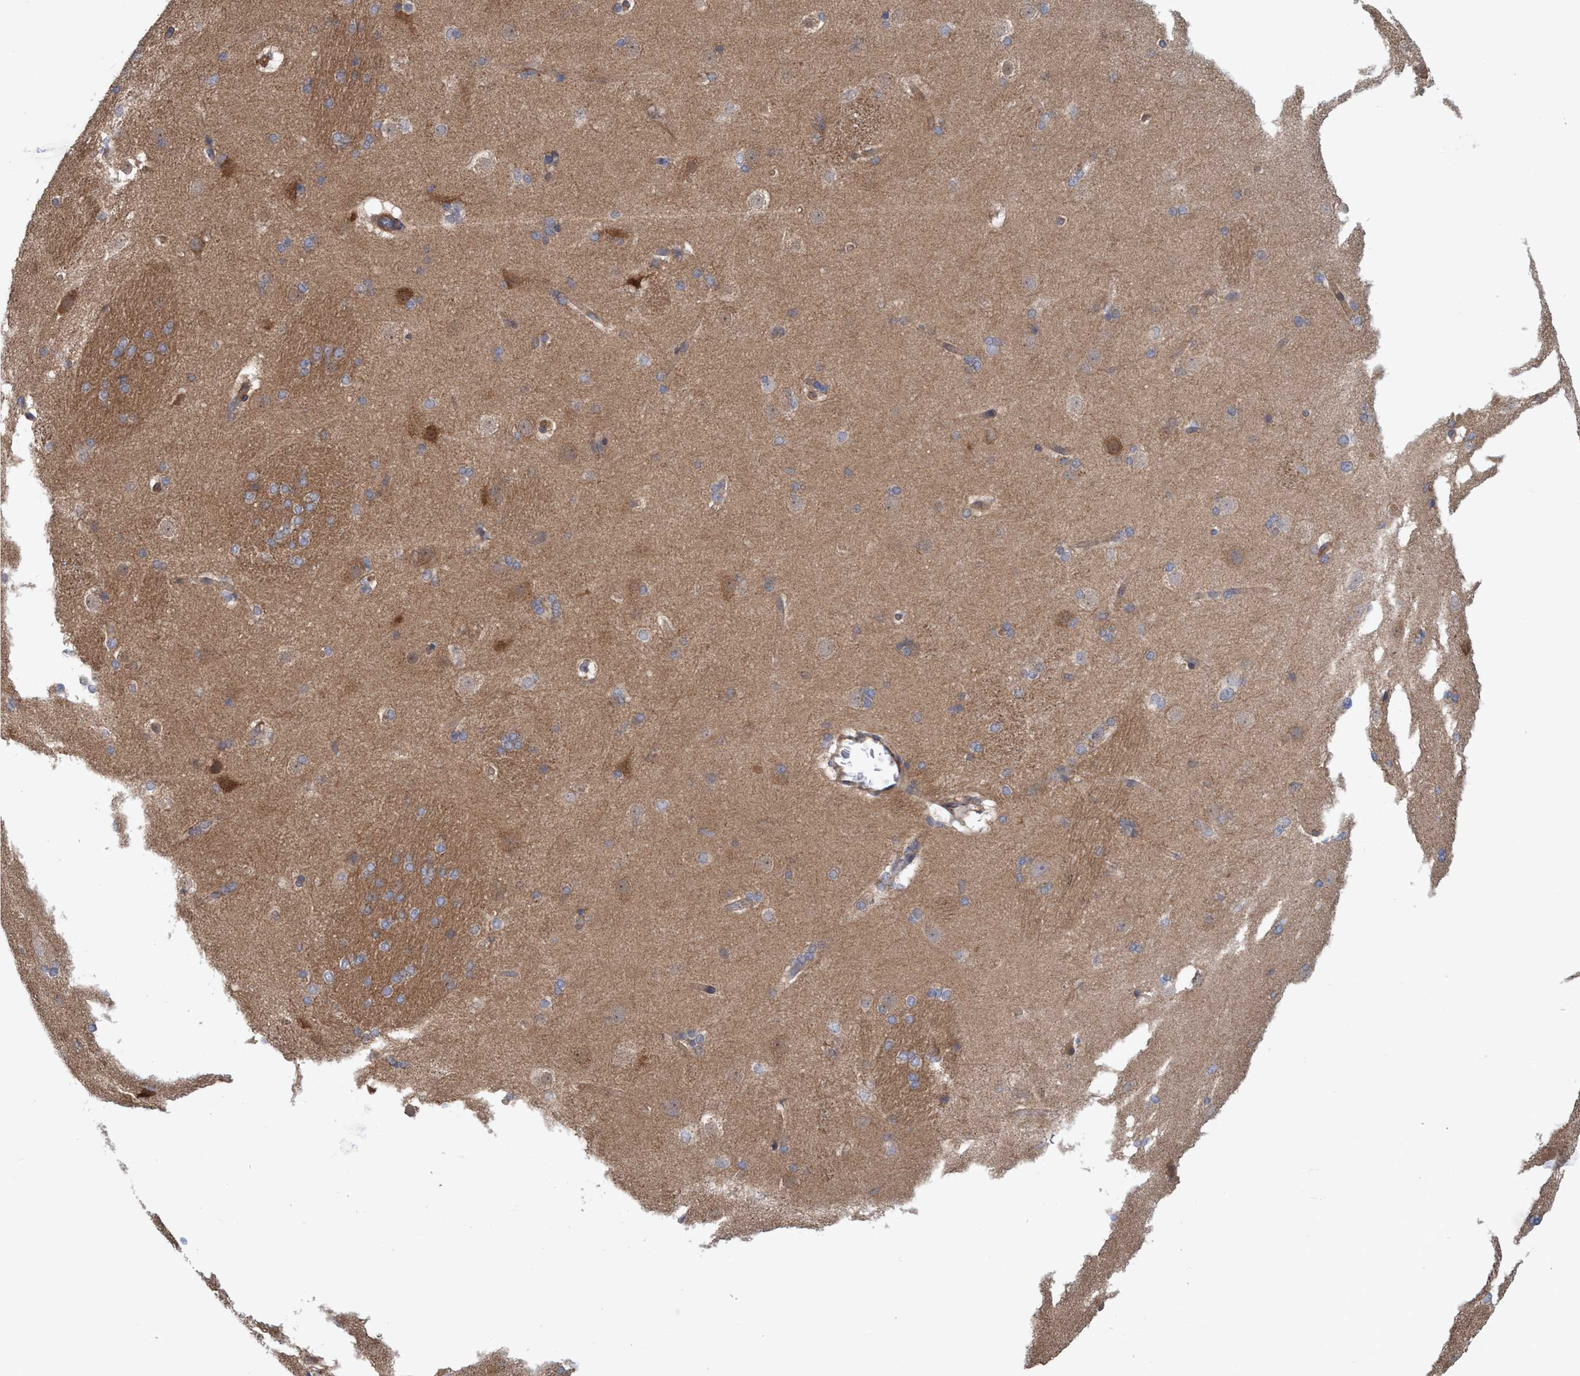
{"staining": {"intensity": "weak", "quantity": ">75%", "location": "cytoplasmic/membranous"}, "tissue": "caudate", "cell_type": "Glial cells", "image_type": "normal", "snomed": [{"axis": "morphology", "description": "Normal tissue, NOS"}, {"axis": "topography", "description": "Lateral ventricle wall"}], "caption": "Benign caudate shows weak cytoplasmic/membranous staining in about >75% of glial cells.", "gene": "SPECC1", "patient": {"sex": "female", "age": 19}}